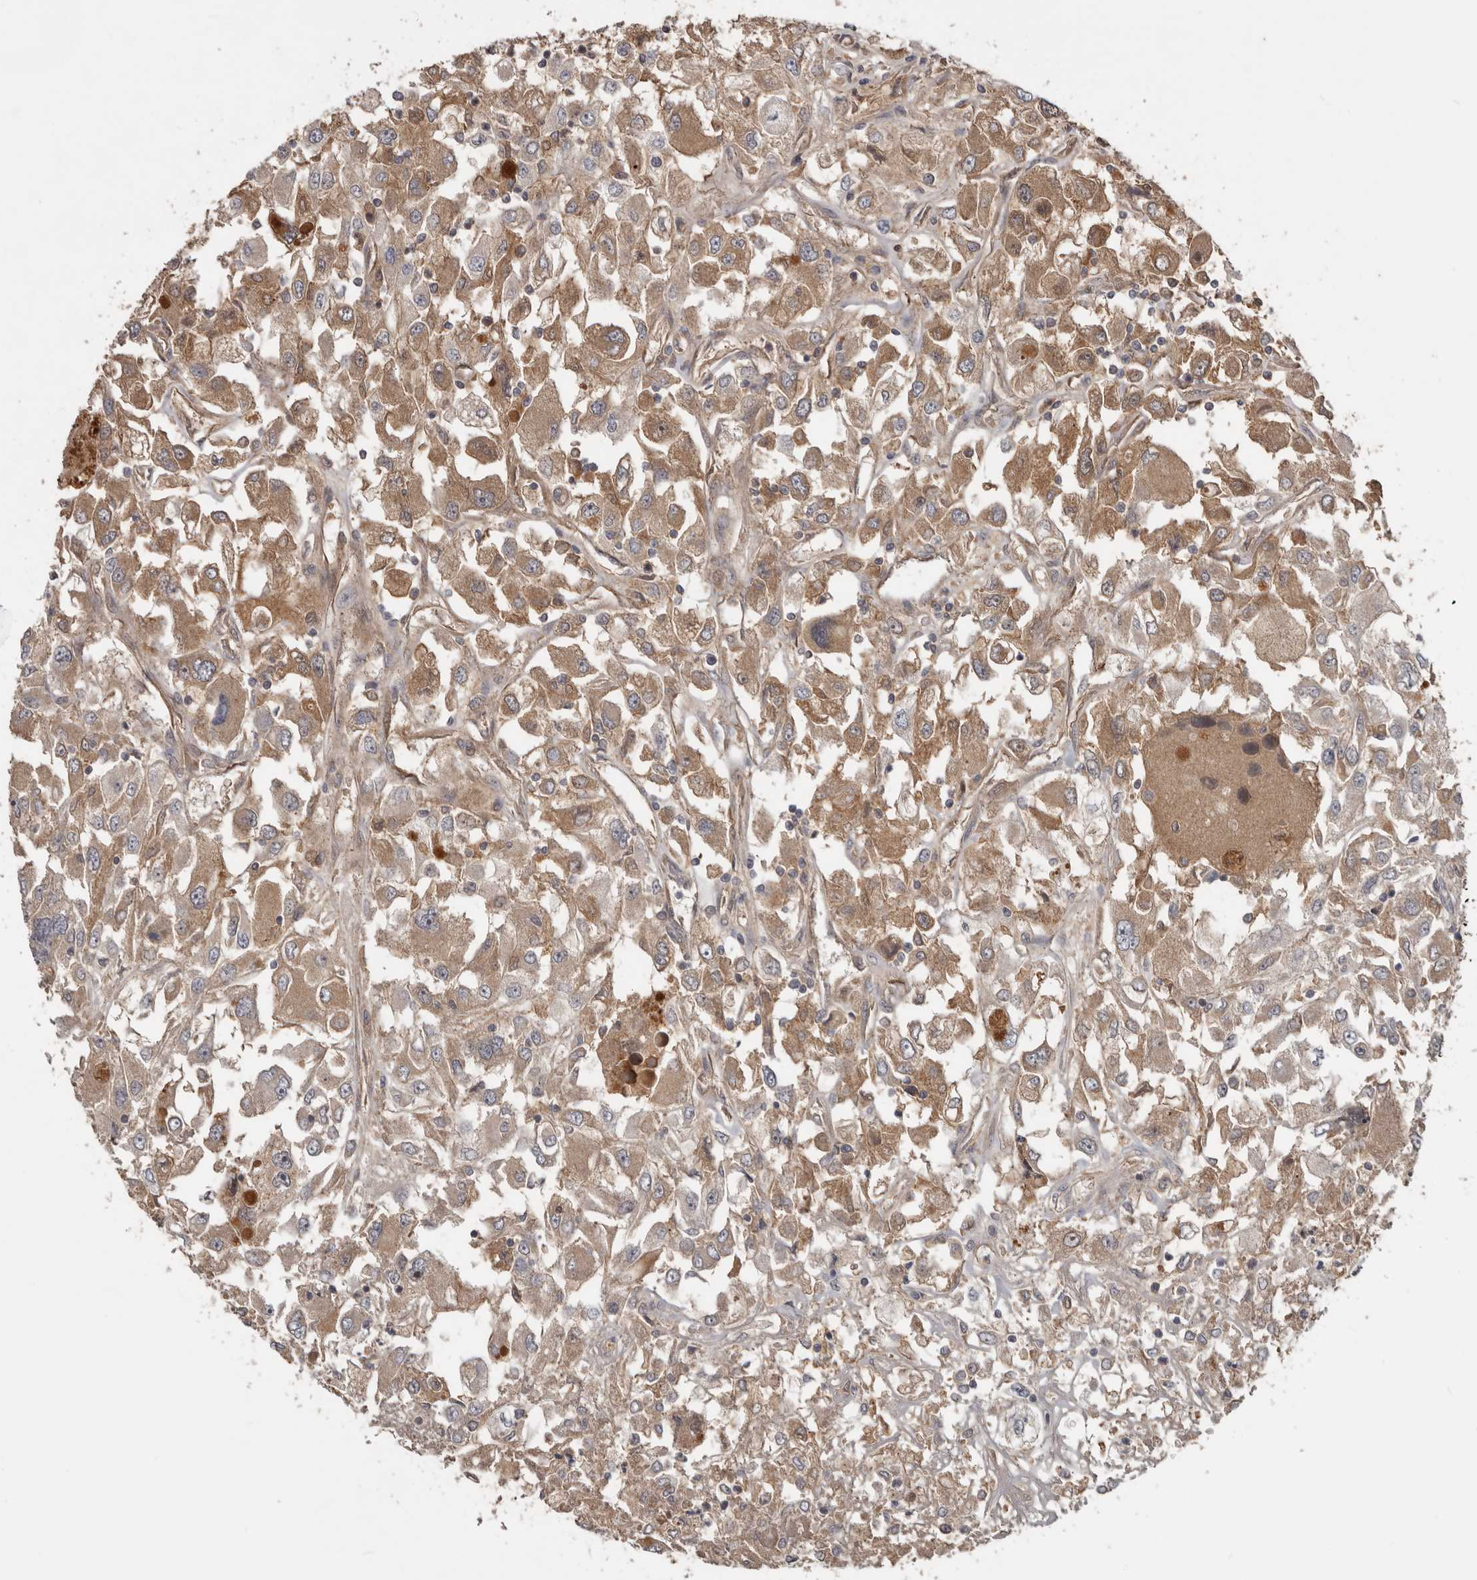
{"staining": {"intensity": "moderate", "quantity": ">75%", "location": "cytoplasmic/membranous"}, "tissue": "renal cancer", "cell_type": "Tumor cells", "image_type": "cancer", "snomed": [{"axis": "morphology", "description": "Adenocarcinoma, NOS"}, {"axis": "topography", "description": "Kidney"}], "caption": "Immunohistochemical staining of human renal cancer (adenocarcinoma) displays medium levels of moderate cytoplasmic/membranous expression in about >75% of tumor cells.", "gene": "NMUR1", "patient": {"sex": "female", "age": 52}}